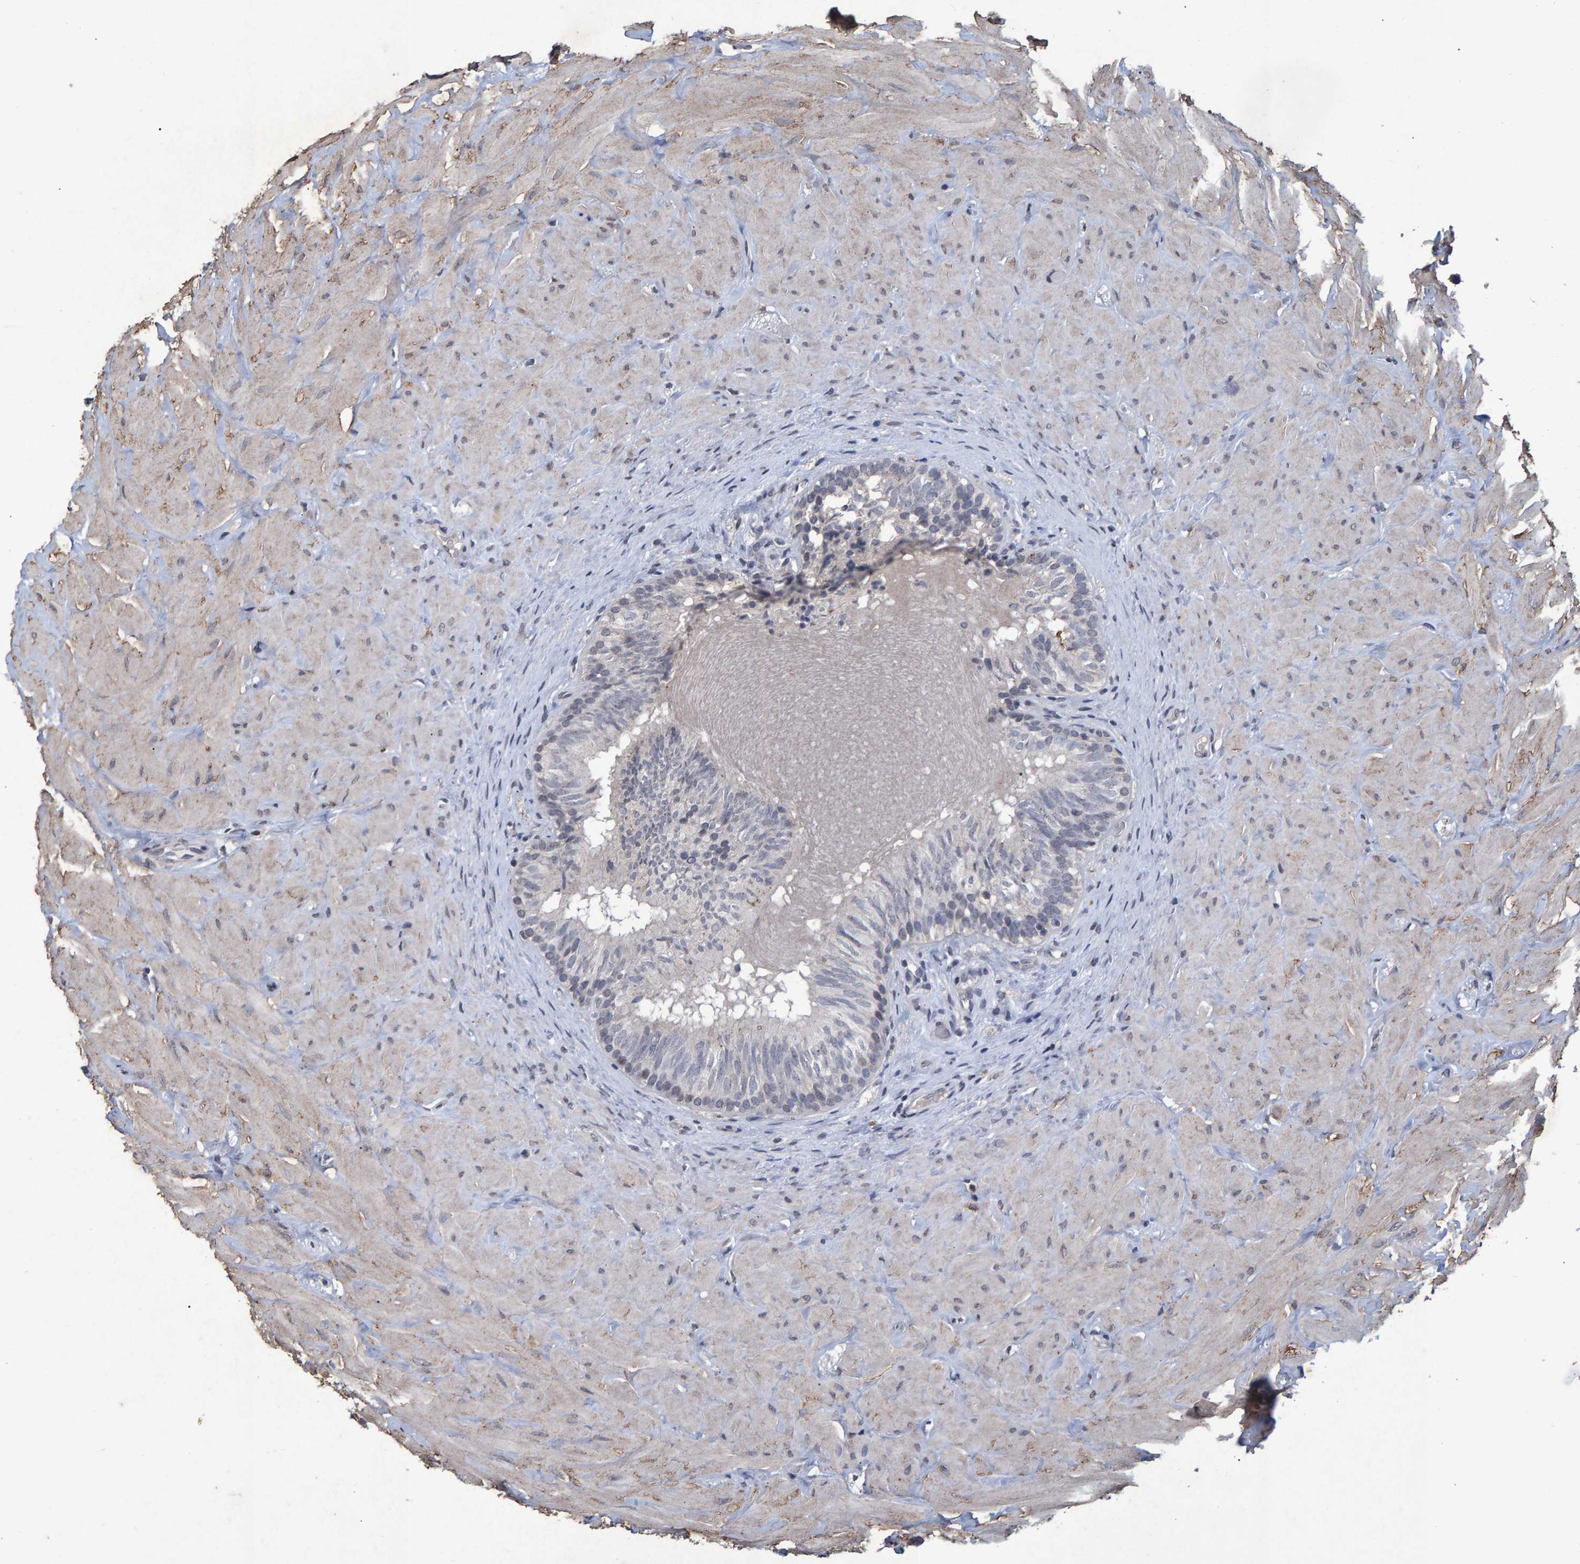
{"staining": {"intensity": "negative", "quantity": "none", "location": "none"}, "tissue": "epididymis", "cell_type": "Glandular cells", "image_type": "normal", "snomed": [{"axis": "morphology", "description": "Normal tissue, NOS"}, {"axis": "topography", "description": "Soft tissue"}, {"axis": "topography", "description": "Epididymis"}], "caption": "An IHC photomicrograph of unremarkable epididymis is shown. There is no staining in glandular cells of epididymis. Nuclei are stained in blue.", "gene": "GALC", "patient": {"sex": "male", "age": 26}}